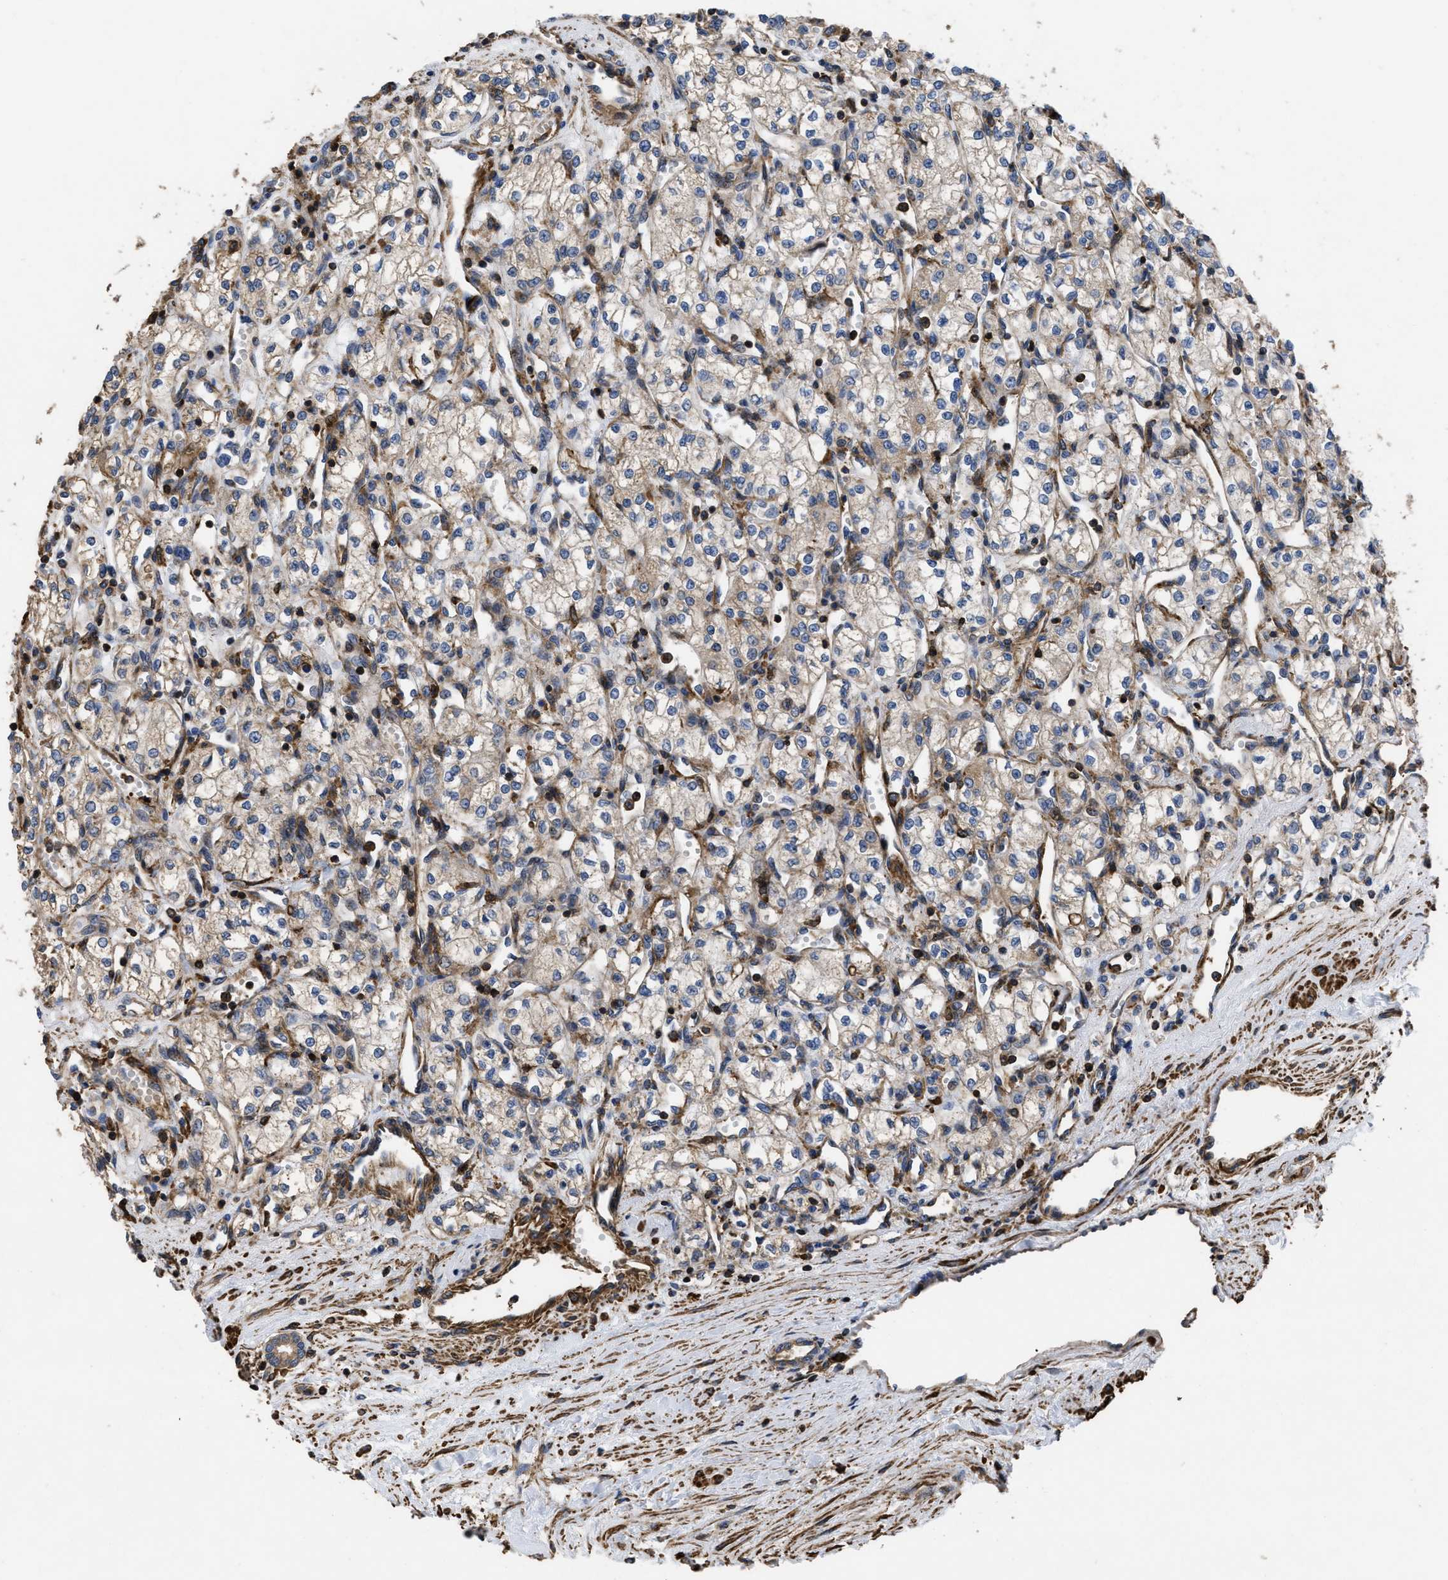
{"staining": {"intensity": "weak", "quantity": ">75%", "location": "cytoplasmic/membranous"}, "tissue": "renal cancer", "cell_type": "Tumor cells", "image_type": "cancer", "snomed": [{"axis": "morphology", "description": "Adenocarcinoma, NOS"}, {"axis": "topography", "description": "Kidney"}], "caption": "Immunohistochemistry micrograph of human adenocarcinoma (renal) stained for a protein (brown), which displays low levels of weak cytoplasmic/membranous positivity in about >75% of tumor cells.", "gene": "SCUBE2", "patient": {"sex": "male", "age": 59}}